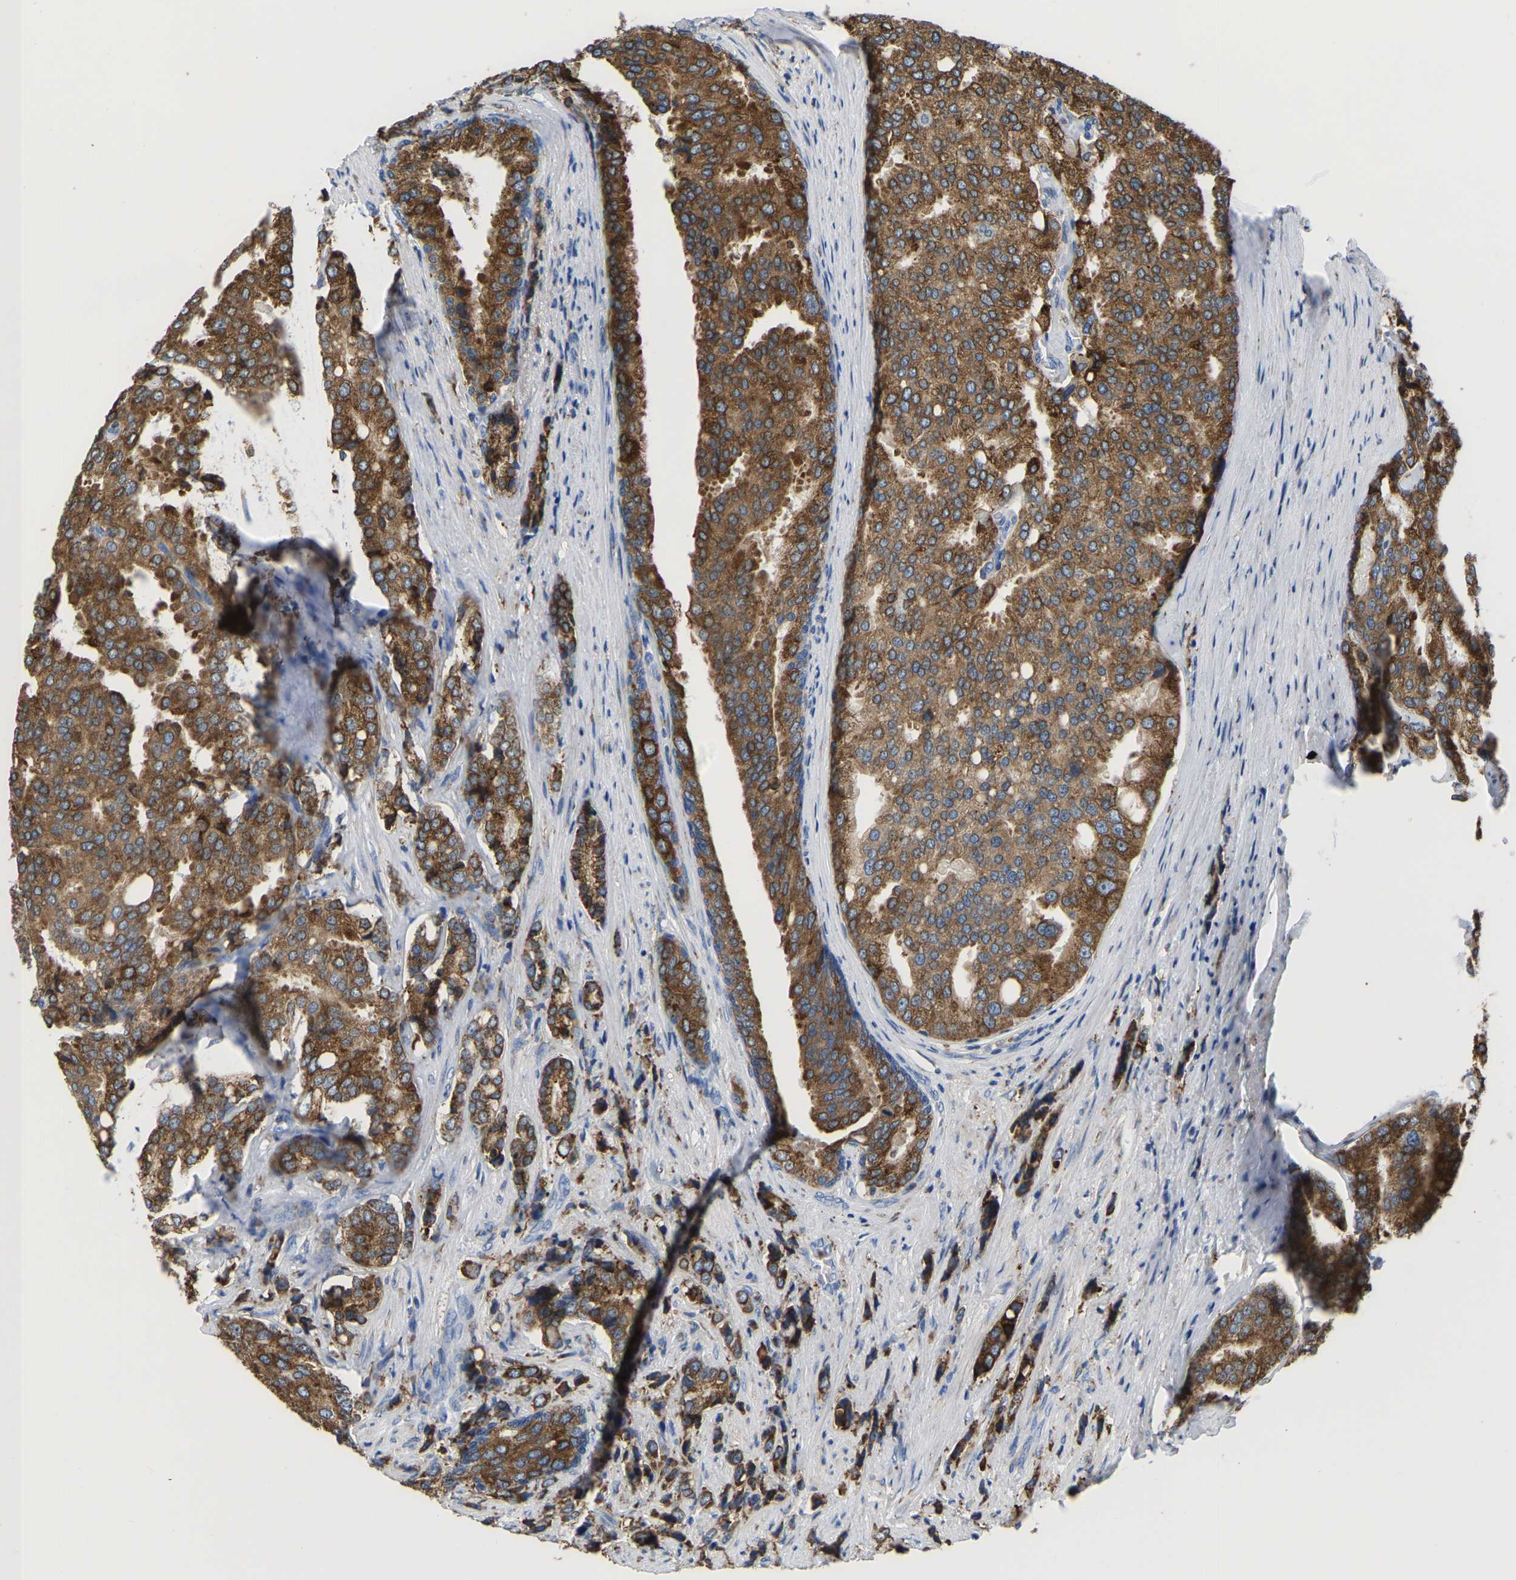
{"staining": {"intensity": "moderate", "quantity": ">75%", "location": "cytoplasmic/membranous"}, "tissue": "prostate cancer", "cell_type": "Tumor cells", "image_type": "cancer", "snomed": [{"axis": "morphology", "description": "Adenocarcinoma, High grade"}, {"axis": "topography", "description": "Prostate"}], "caption": "A histopathology image of adenocarcinoma (high-grade) (prostate) stained for a protein displays moderate cytoplasmic/membranous brown staining in tumor cells. The staining was performed using DAB (3,3'-diaminobenzidine) to visualize the protein expression in brown, while the nuclei were stained in blue with hematoxylin (Magnification: 20x).", "gene": "P4HB", "patient": {"sex": "male", "age": 50}}